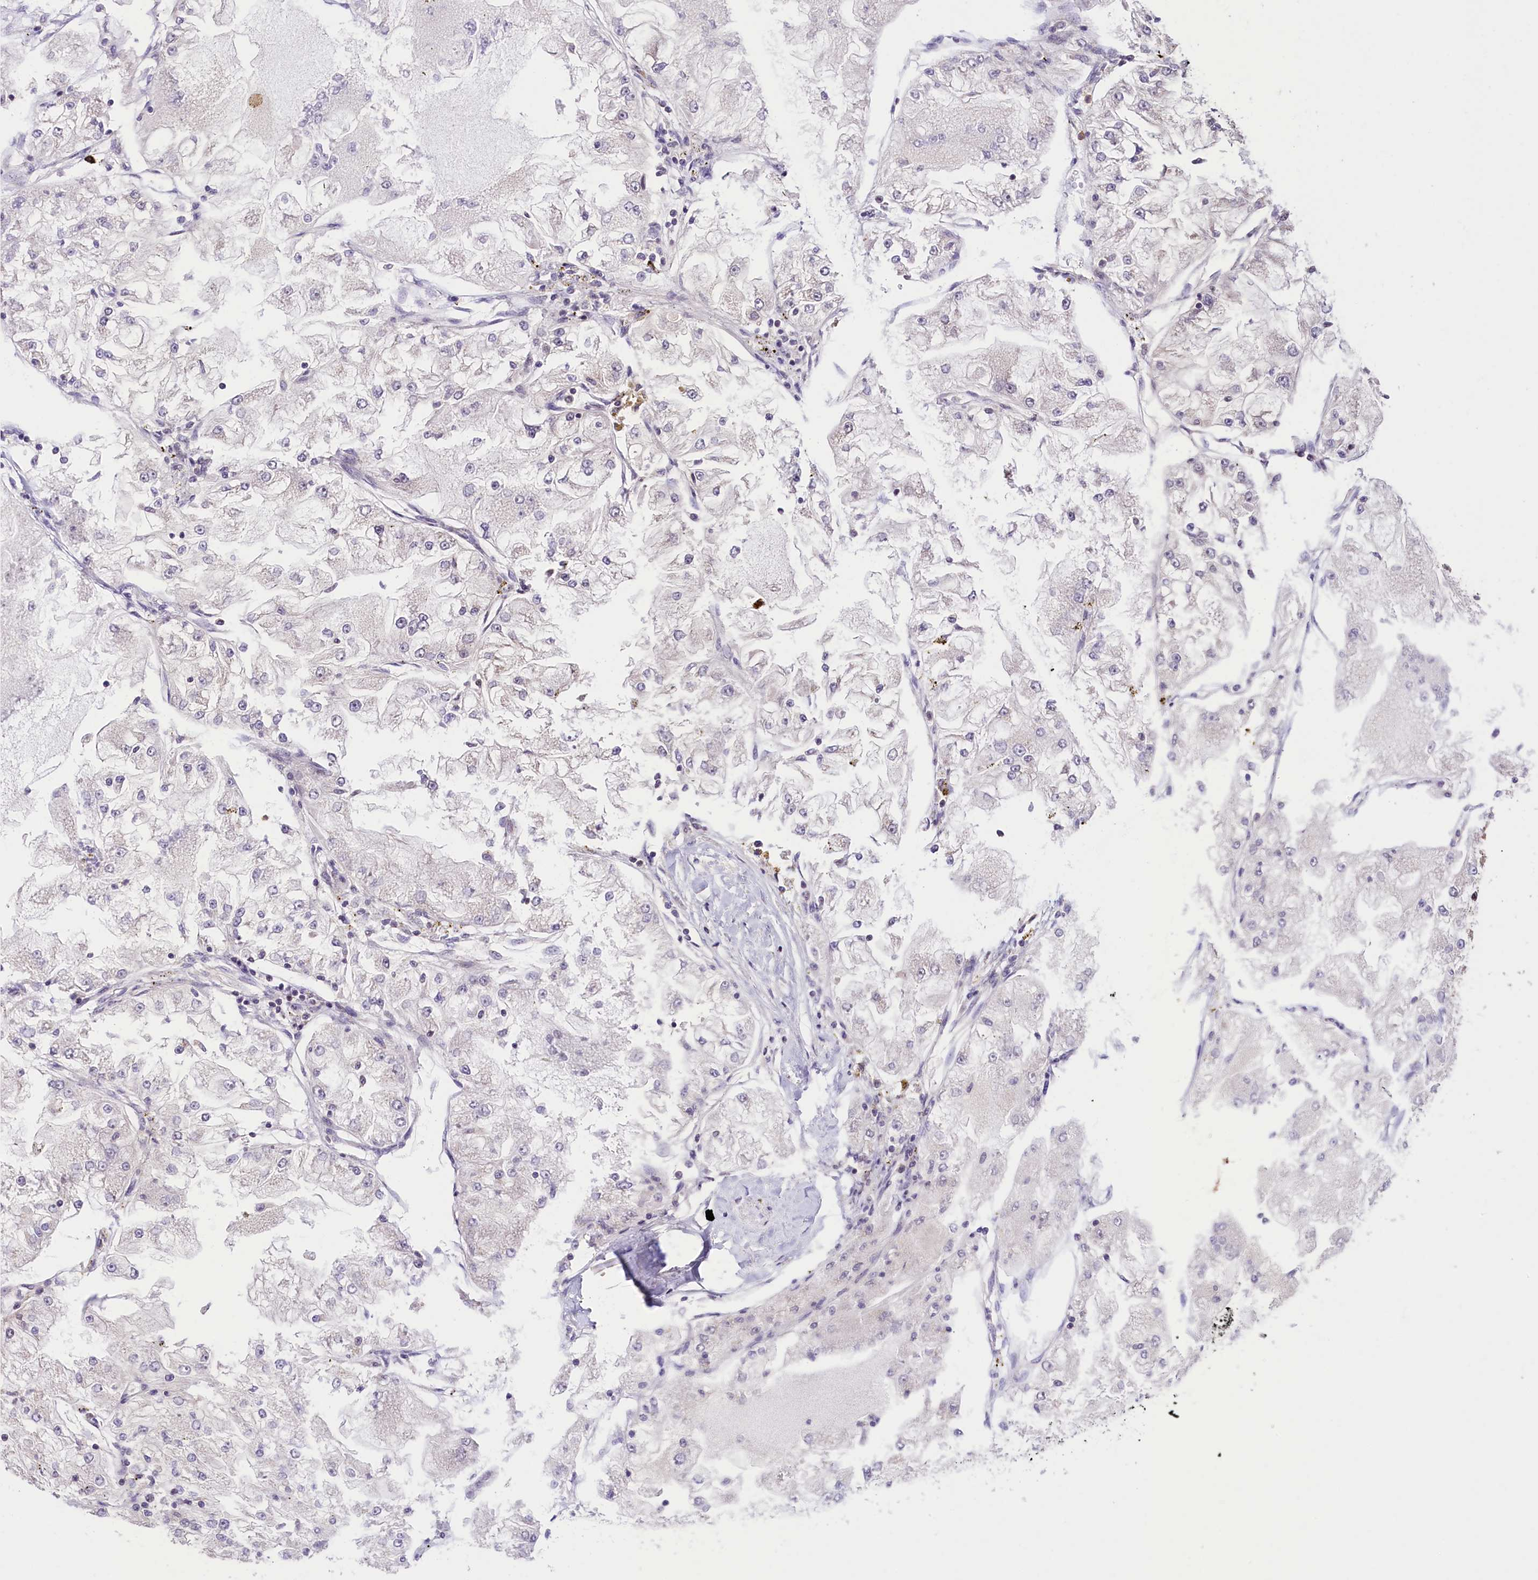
{"staining": {"intensity": "negative", "quantity": "none", "location": "none"}, "tissue": "renal cancer", "cell_type": "Tumor cells", "image_type": "cancer", "snomed": [{"axis": "morphology", "description": "Adenocarcinoma, NOS"}, {"axis": "topography", "description": "Kidney"}], "caption": "Immunohistochemical staining of human adenocarcinoma (renal) reveals no significant expression in tumor cells.", "gene": "CHORDC1", "patient": {"sex": "female", "age": 72}}